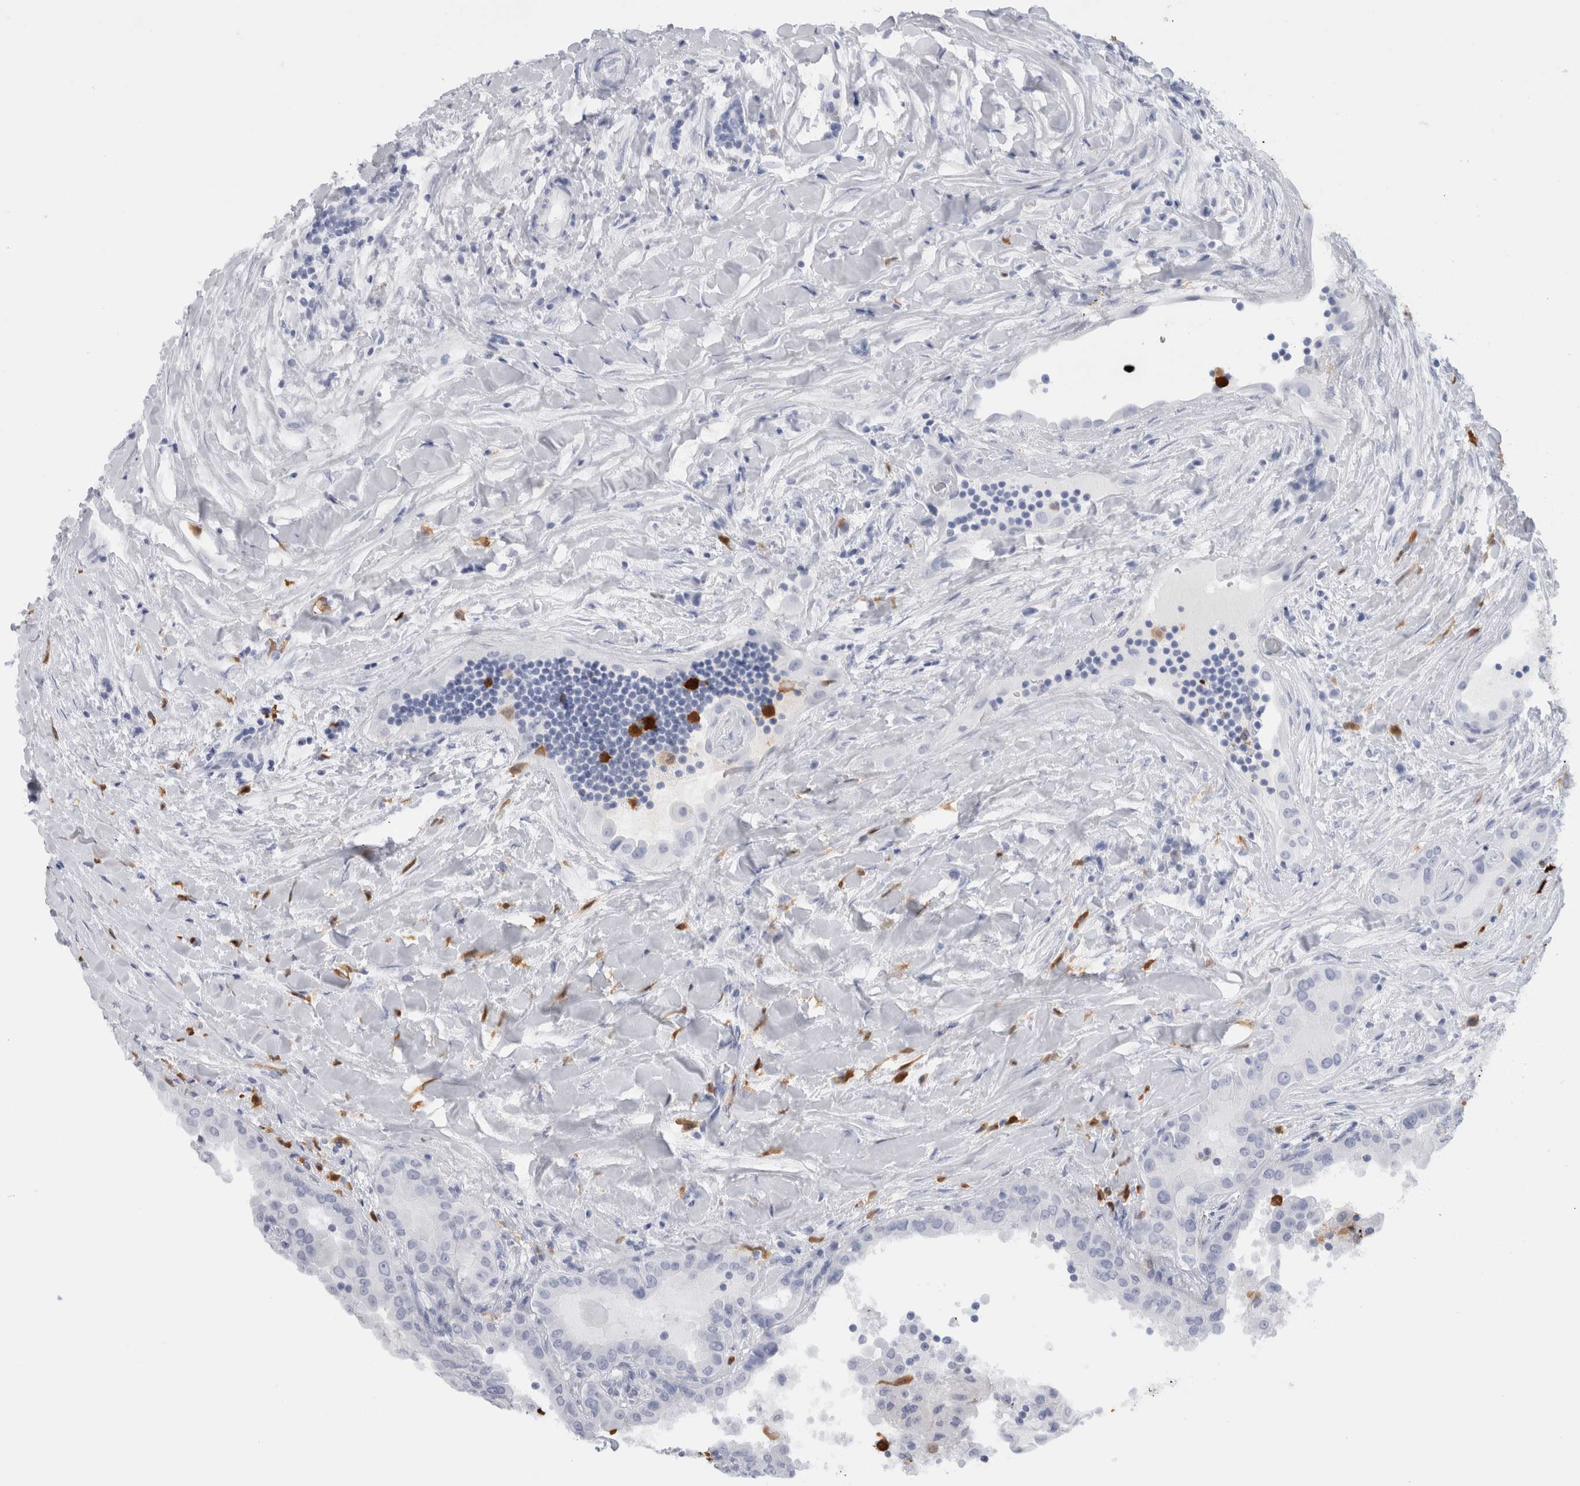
{"staining": {"intensity": "negative", "quantity": "none", "location": "none"}, "tissue": "thyroid cancer", "cell_type": "Tumor cells", "image_type": "cancer", "snomed": [{"axis": "morphology", "description": "Papillary adenocarcinoma, NOS"}, {"axis": "topography", "description": "Thyroid gland"}], "caption": "Human thyroid cancer (papillary adenocarcinoma) stained for a protein using immunohistochemistry displays no staining in tumor cells.", "gene": "S100A8", "patient": {"sex": "male", "age": 33}}